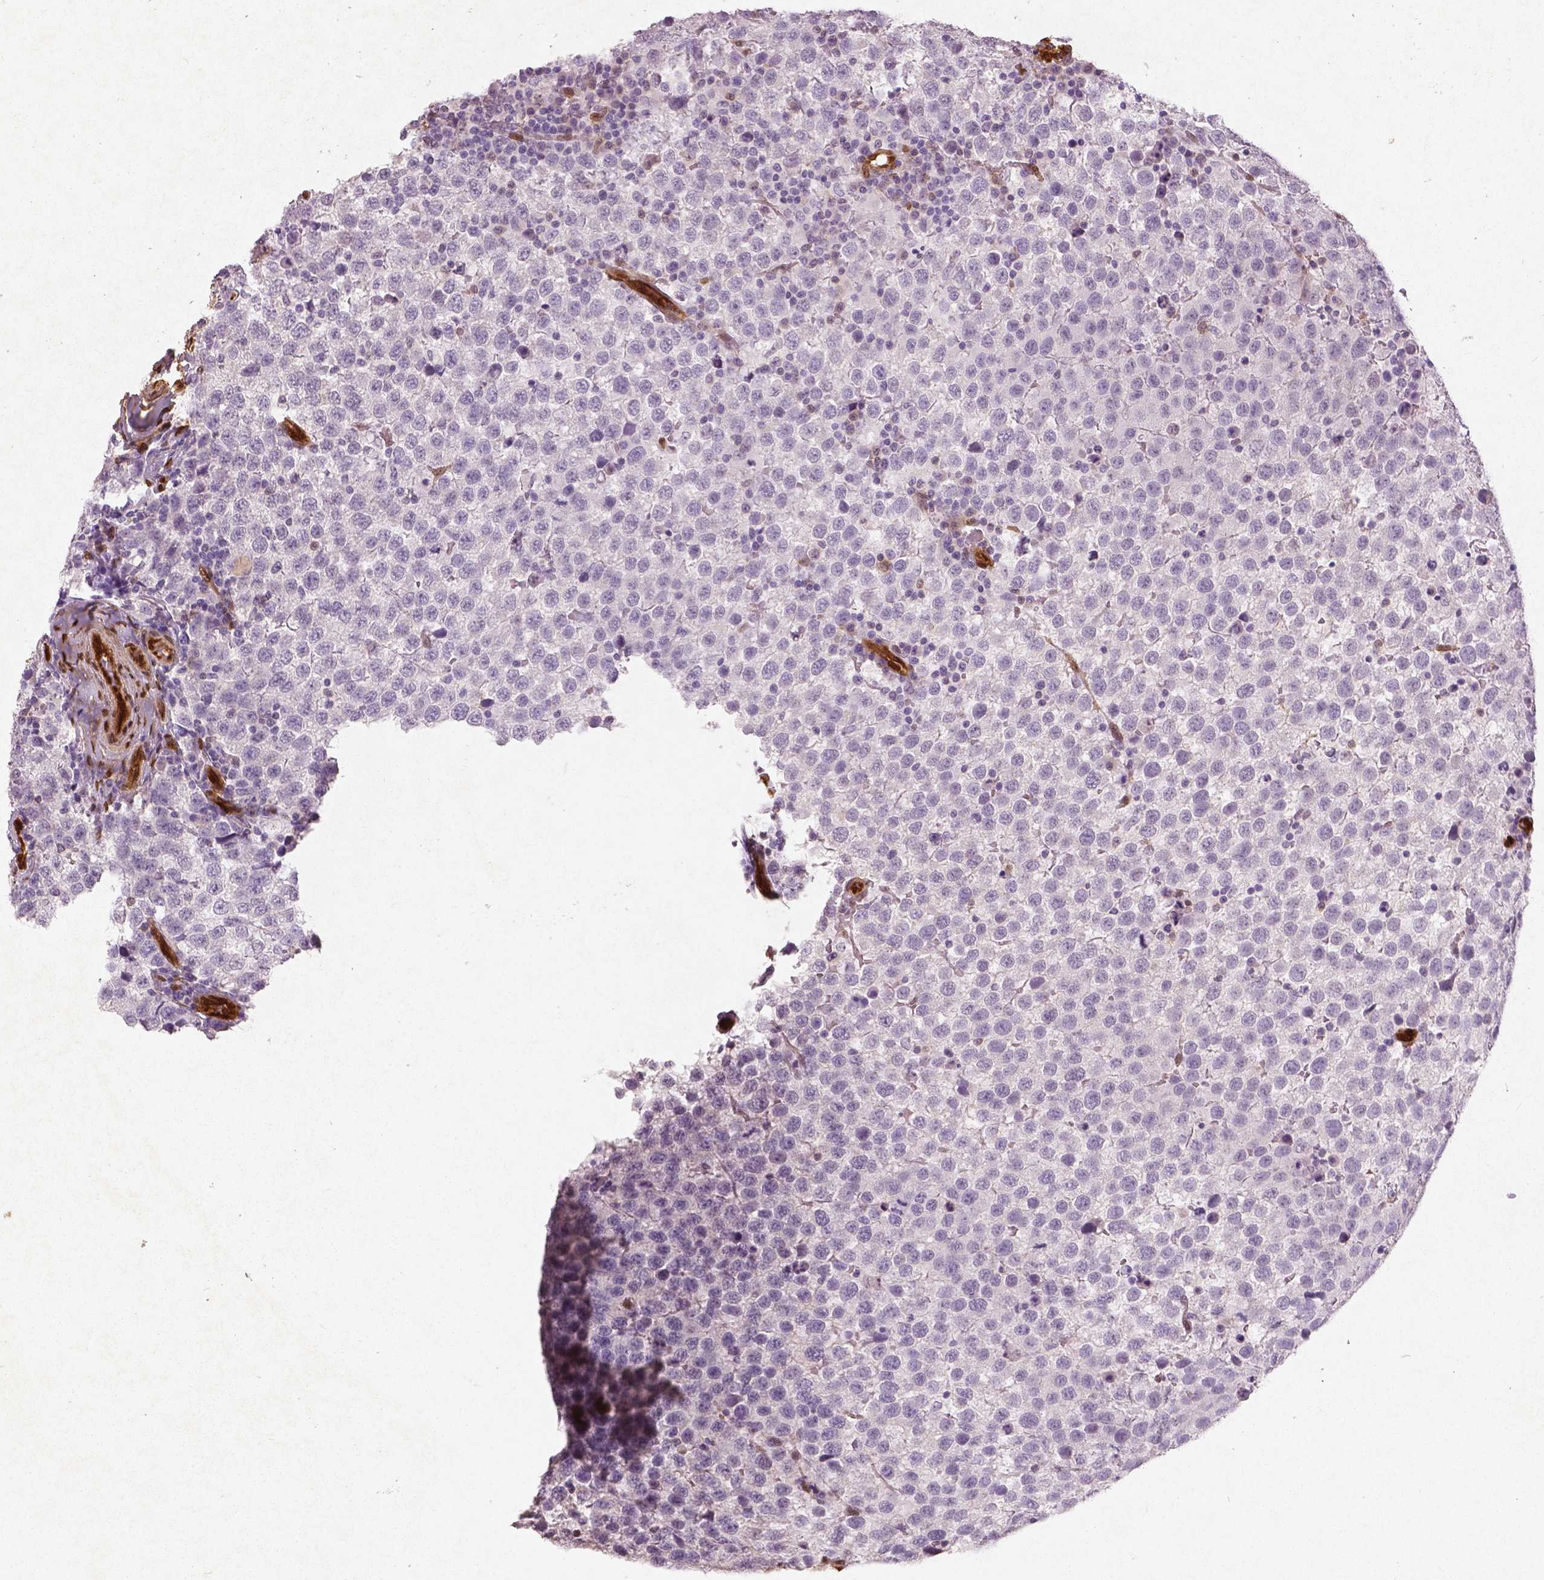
{"staining": {"intensity": "negative", "quantity": "none", "location": "none"}, "tissue": "testis cancer", "cell_type": "Tumor cells", "image_type": "cancer", "snomed": [{"axis": "morphology", "description": "Seminoma, NOS"}, {"axis": "topography", "description": "Testis"}], "caption": "Protein analysis of testis seminoma reveals no significant staining in tumor cells. (Stains: DAB (3,3'-diaminobenzidine) immunohistochemistry (IHC) with hematoxylin counter stain, Microscopy: brightfield microscopy at high magnification).", "gene": "WWTR1", "patient": {"sex": "male", "age": 34}}